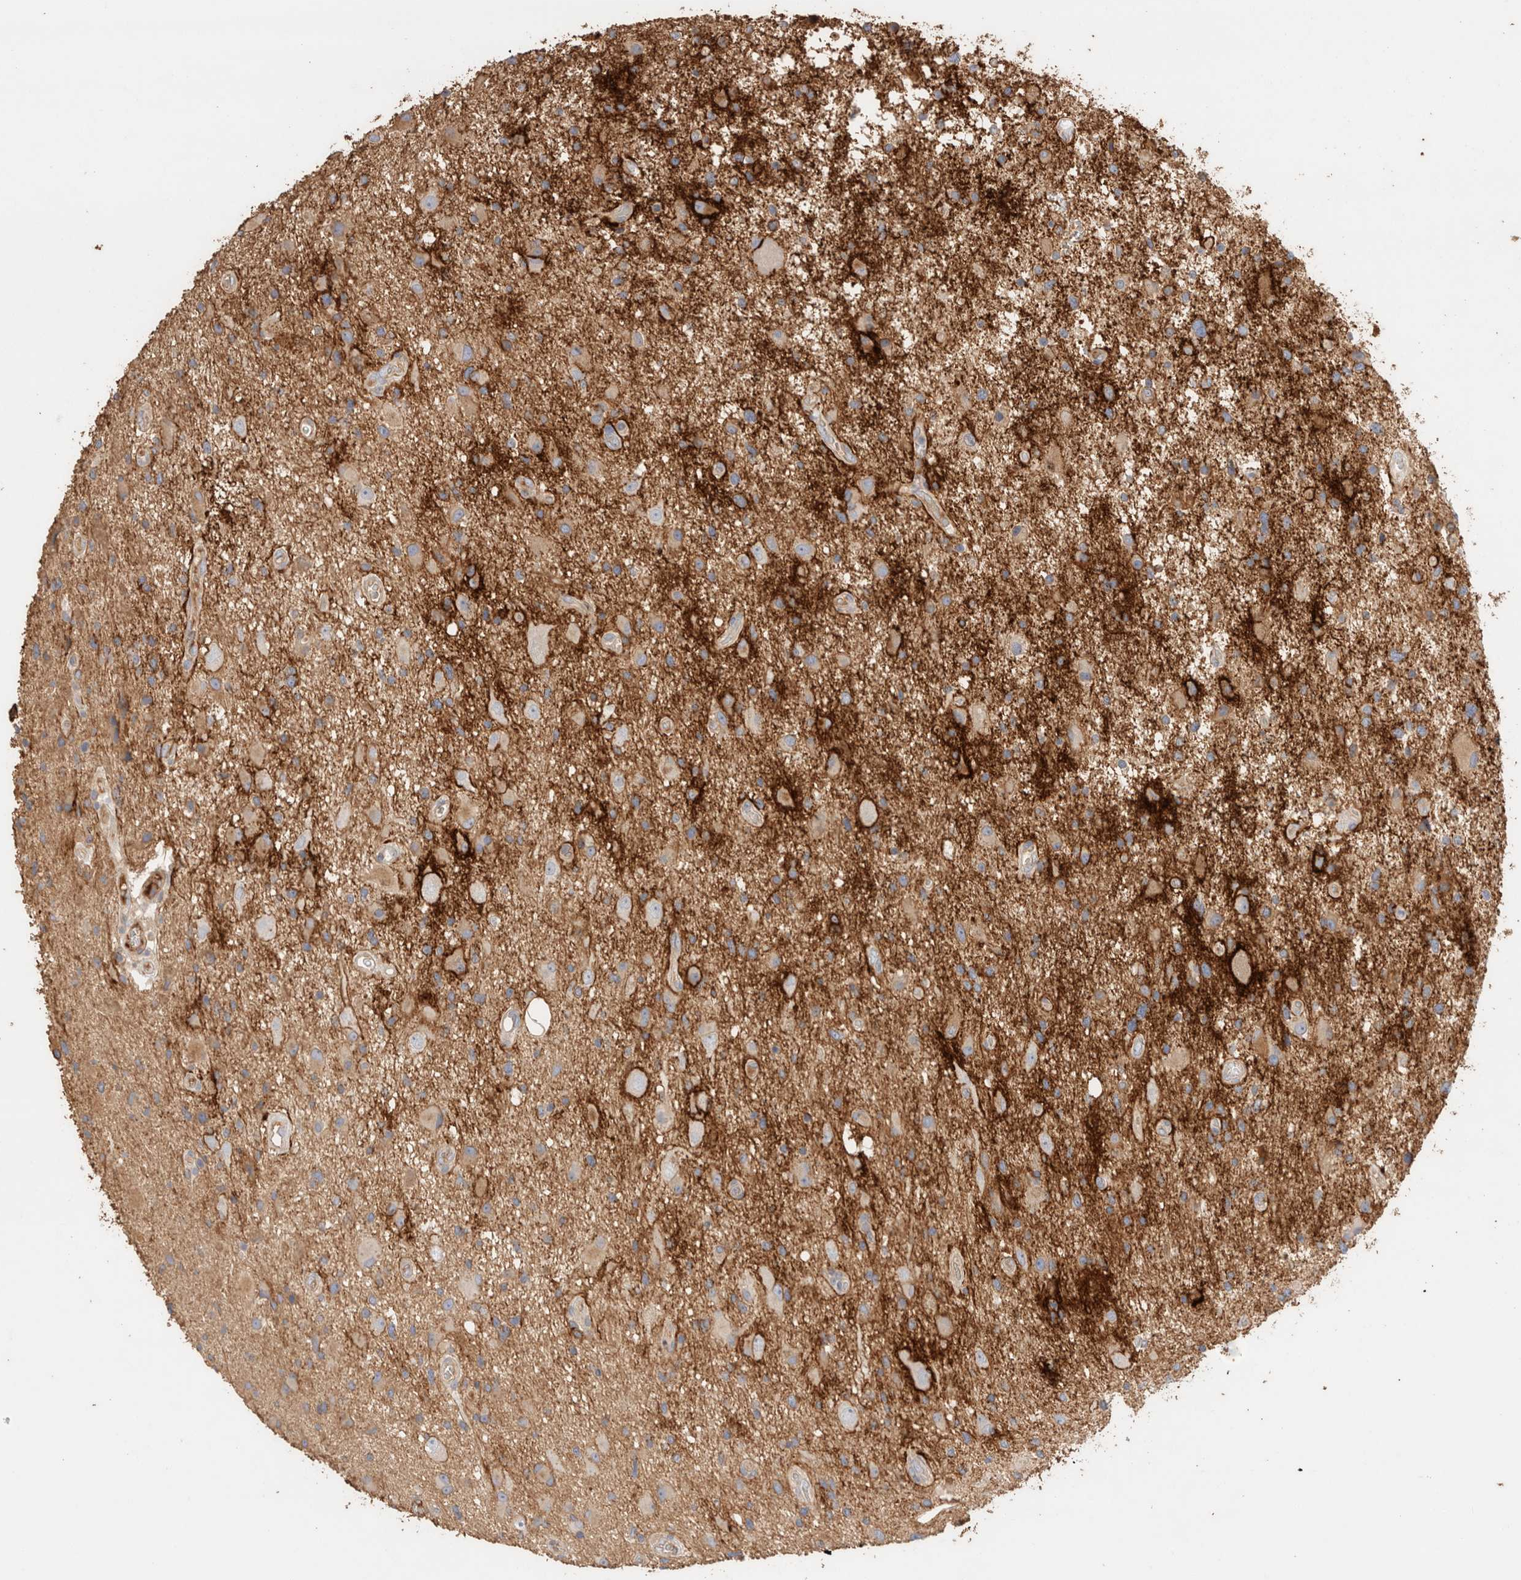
{"staining": {"intensity": "weak", "quantity": ">75%", "location": "cytoplasmic/membranous"}, "tissue": "glioma", "cell_type": "Tumor cells", "image_type": "cancer", "snomed": [{"axis": "morphology", "description": "Glioma, malignant, High grade"}, {"axis": "topography", "description": "Brain"}], "caption": "The immunohistochemical stain shows weak cytoplasmic/membranous staining in tumor cells of malignant glioma (high-grade) tissue. (Stains: DAB in brown, nuclei in blue, Microscopy: brightfield microscopy at high magnification).", "gene": "PROS1", "patient": {"sex": "male", "age": 33}}